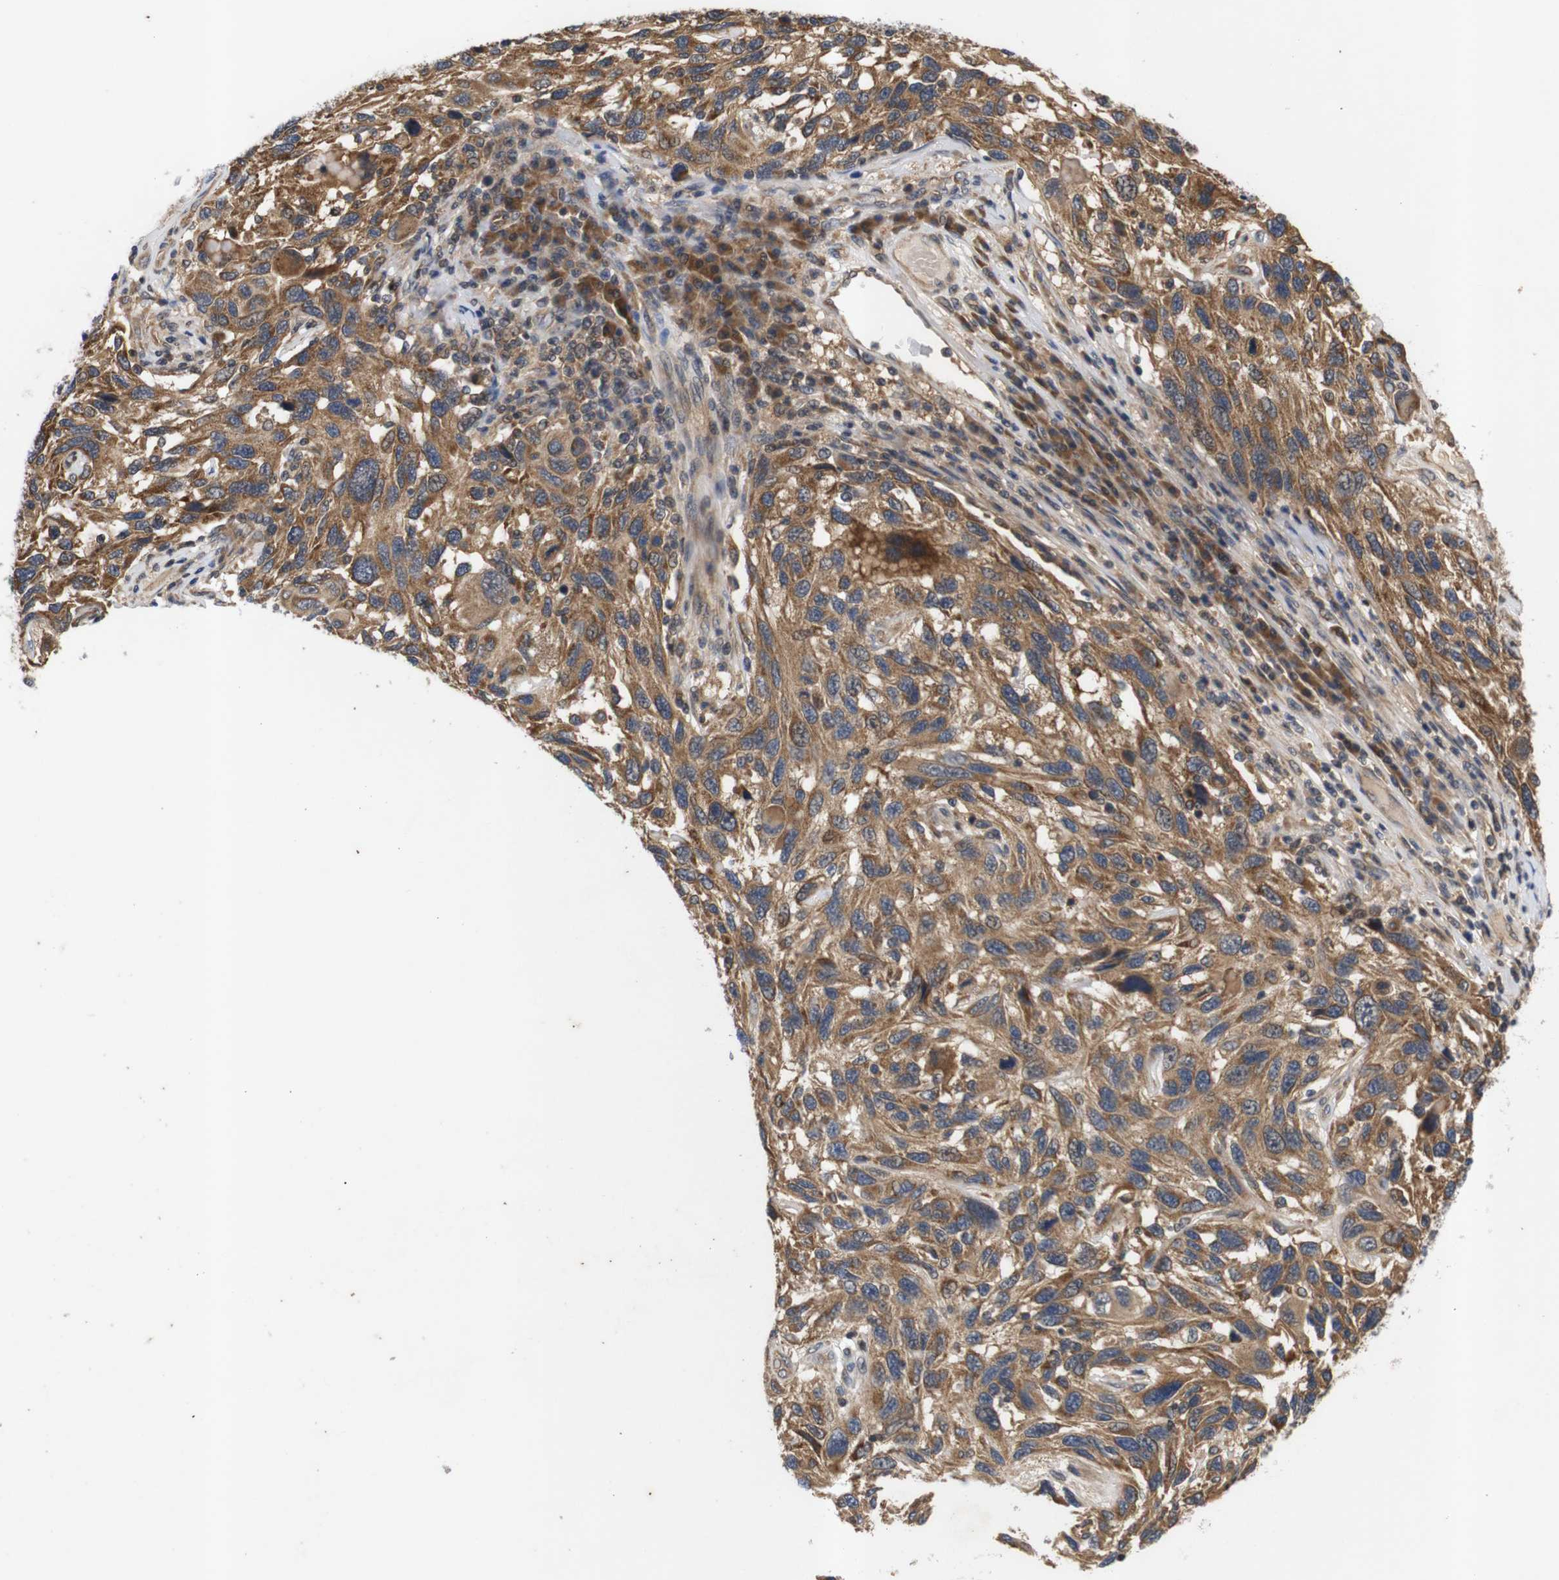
{"staining": {"intensity": "moderate", "quantity": ">75%", "location": "cytoplasmic/membranous"}, "tissue": "melanoma", "cell_type": "Tumor cells", "image_type": "cancer", "snomed": [{"axis": "morphology", "description": "Malignant melanoma, NOS"}, {"axis": "topography", "description": "Skin"}], "caption": "This image displays immunohistochemistry (IHC) staining of melanoma, with medium moderate cytoplasmic/membranous positivity in approximately >75% of tumor cells.", "gene": "RIPK1", "patient": {"sex": "male", "age": 53}}